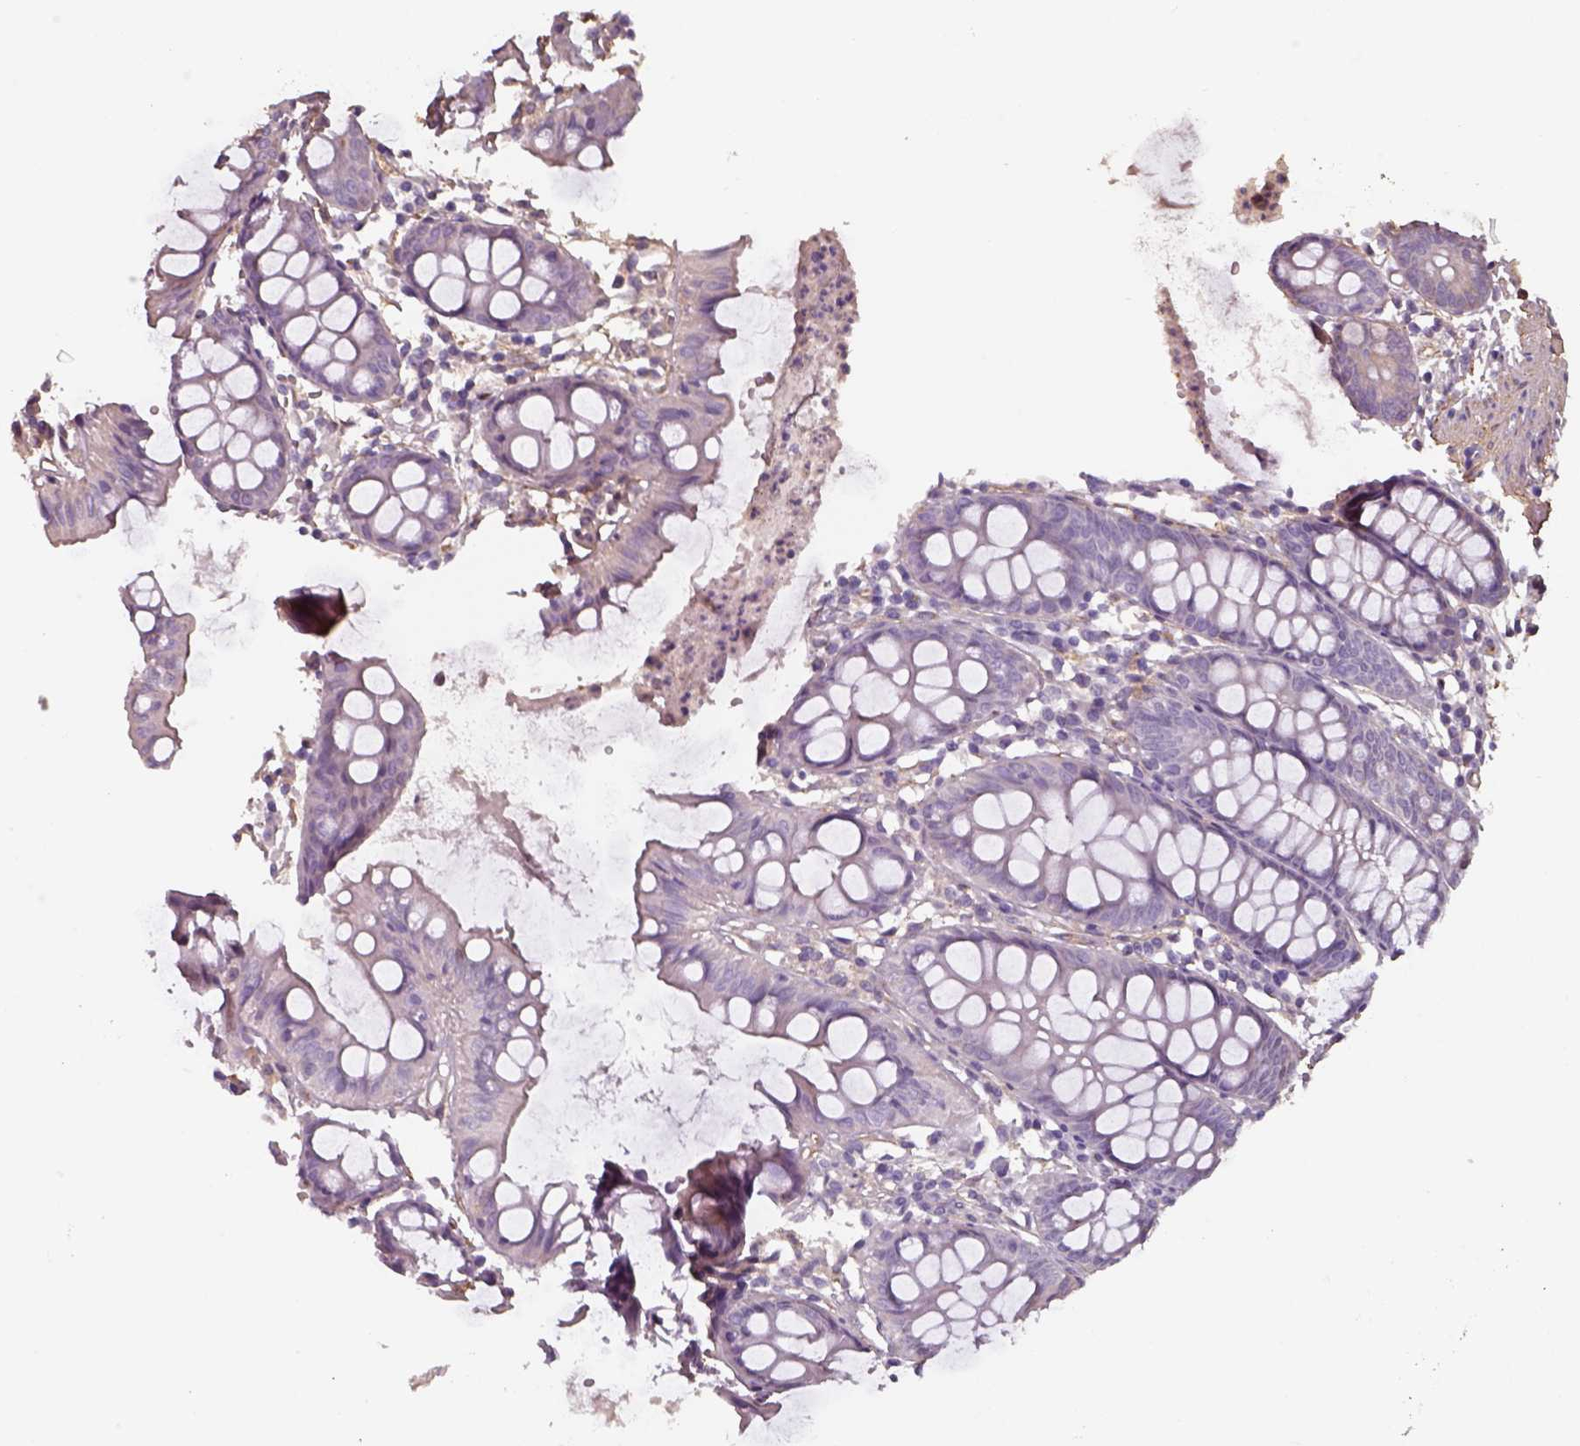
{"staining": {"intensity": "moderate", "quantity": ">75%", "location": "cytoplasmic/membranous"}, "tissue": "colon", "cell_type": "Endothelial cells", "image_type": "normal", "snomed": [{"axis": "morphology", "description": "Normal tissue, NOS"}, {"axis": "topography", "description": "Colon"}], "caption": "Endothelial cells exhibit medium levels of moderate cytoplasmic/membranous positivity in about >75% of cells in normal colon. The staining was performed using DAB to visualize the protein expression in brown, while the nuclei were stained in blue with hematoxylin (Magnification: 20x).", "gene": "ISYNA1", "patient": {"sex": "female", "age": 84}}